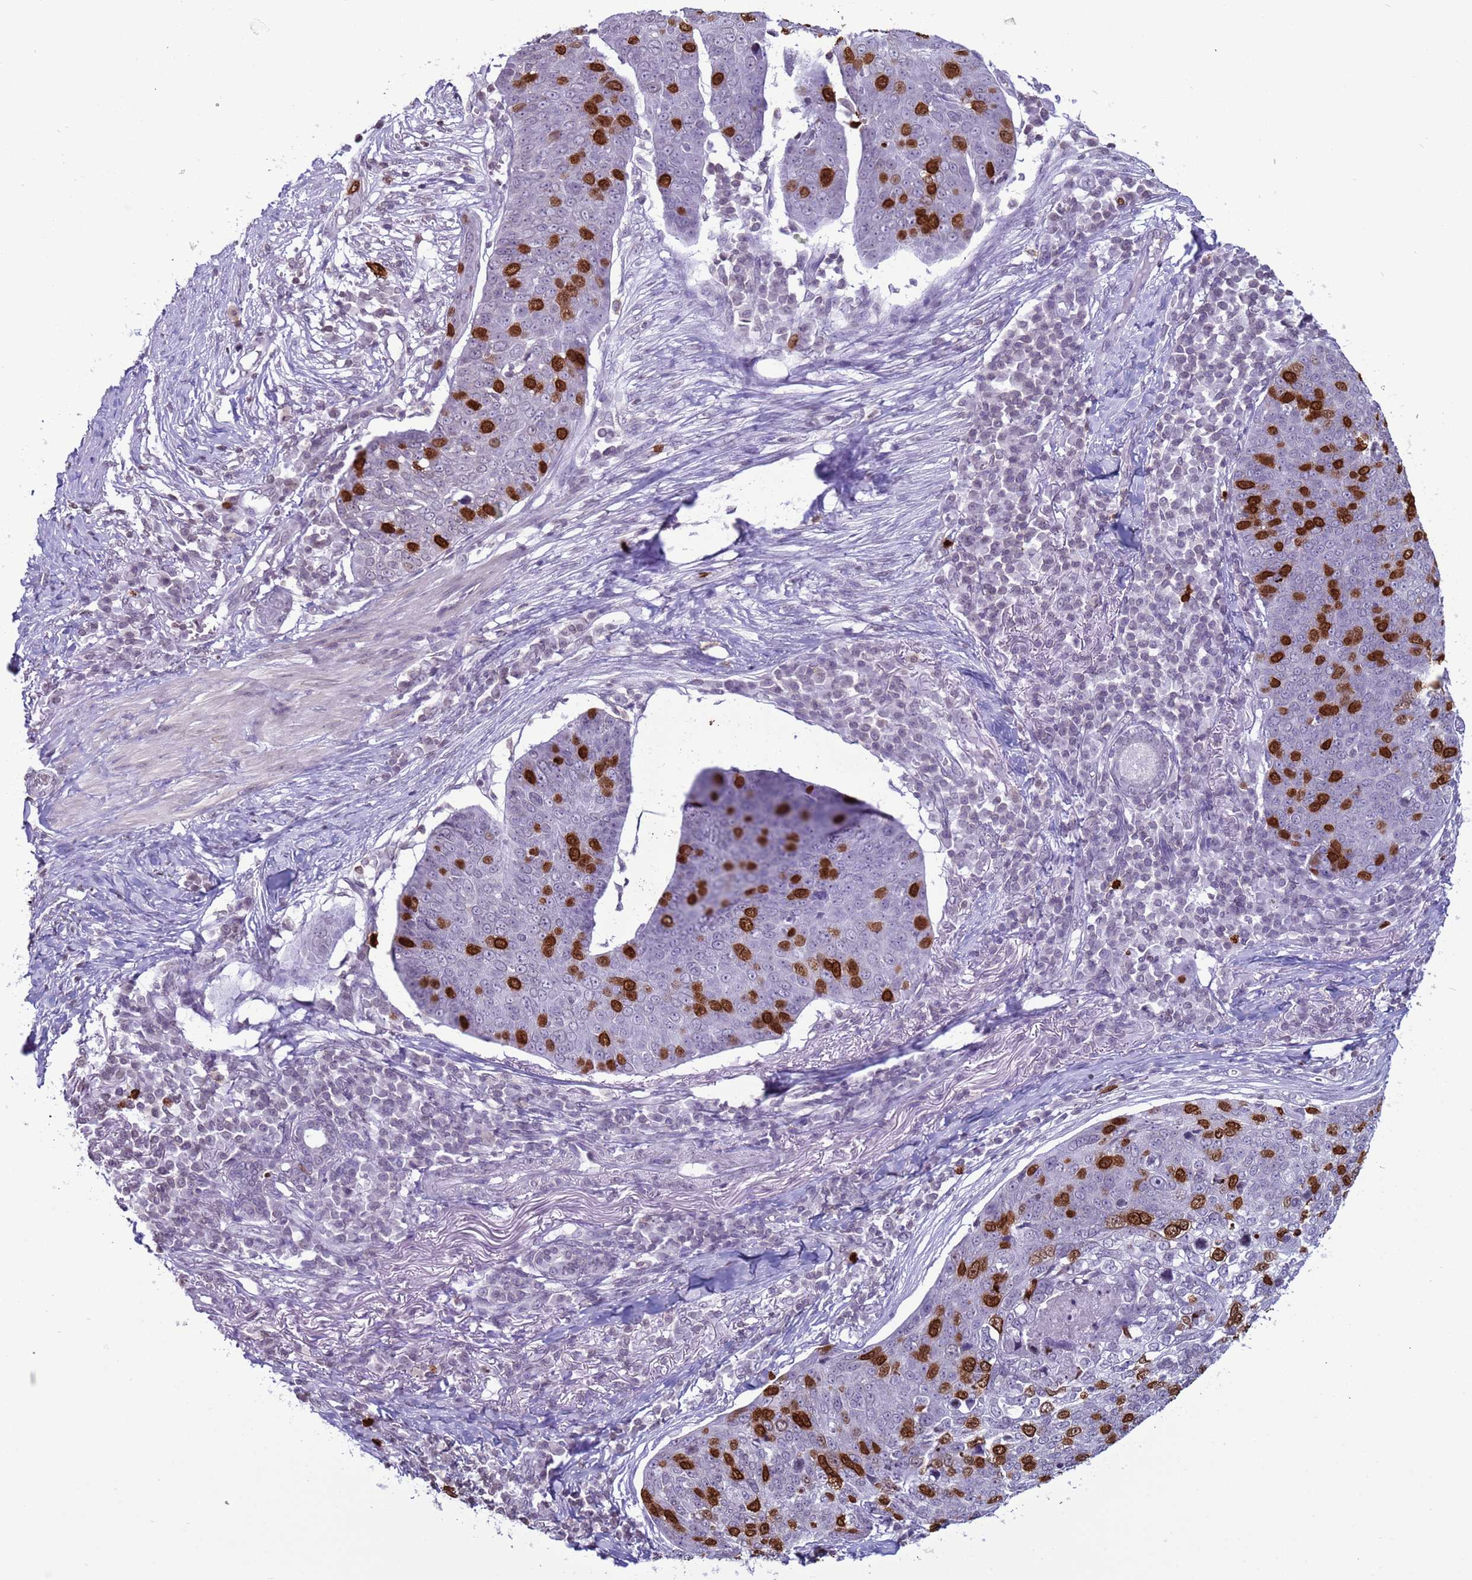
{"staining": {"intensity": "strong", "quantity": "25%-75%", "location": "nuclear"}, "tissue": "skin cancer", "cell_type": "Tumor cells", "image_type": "cancer", "snomed": [{"axis": "morphology", "description": "Squamous cell carcinoma, NOS"}, {"axis": "topography", "description": "Skin"}], "caption": "High-power microscopy captured an immunohistochemistry histopathology image of skin cancer (squamous cell carcinoma), revealing strong nuclear expression in about 25%-75% of tumor cells. (DAB IHC, brown staining for protein, blue staining for nuclei).", "gene": "H4C8", "patient": {"sex": "male", "age": 71}}